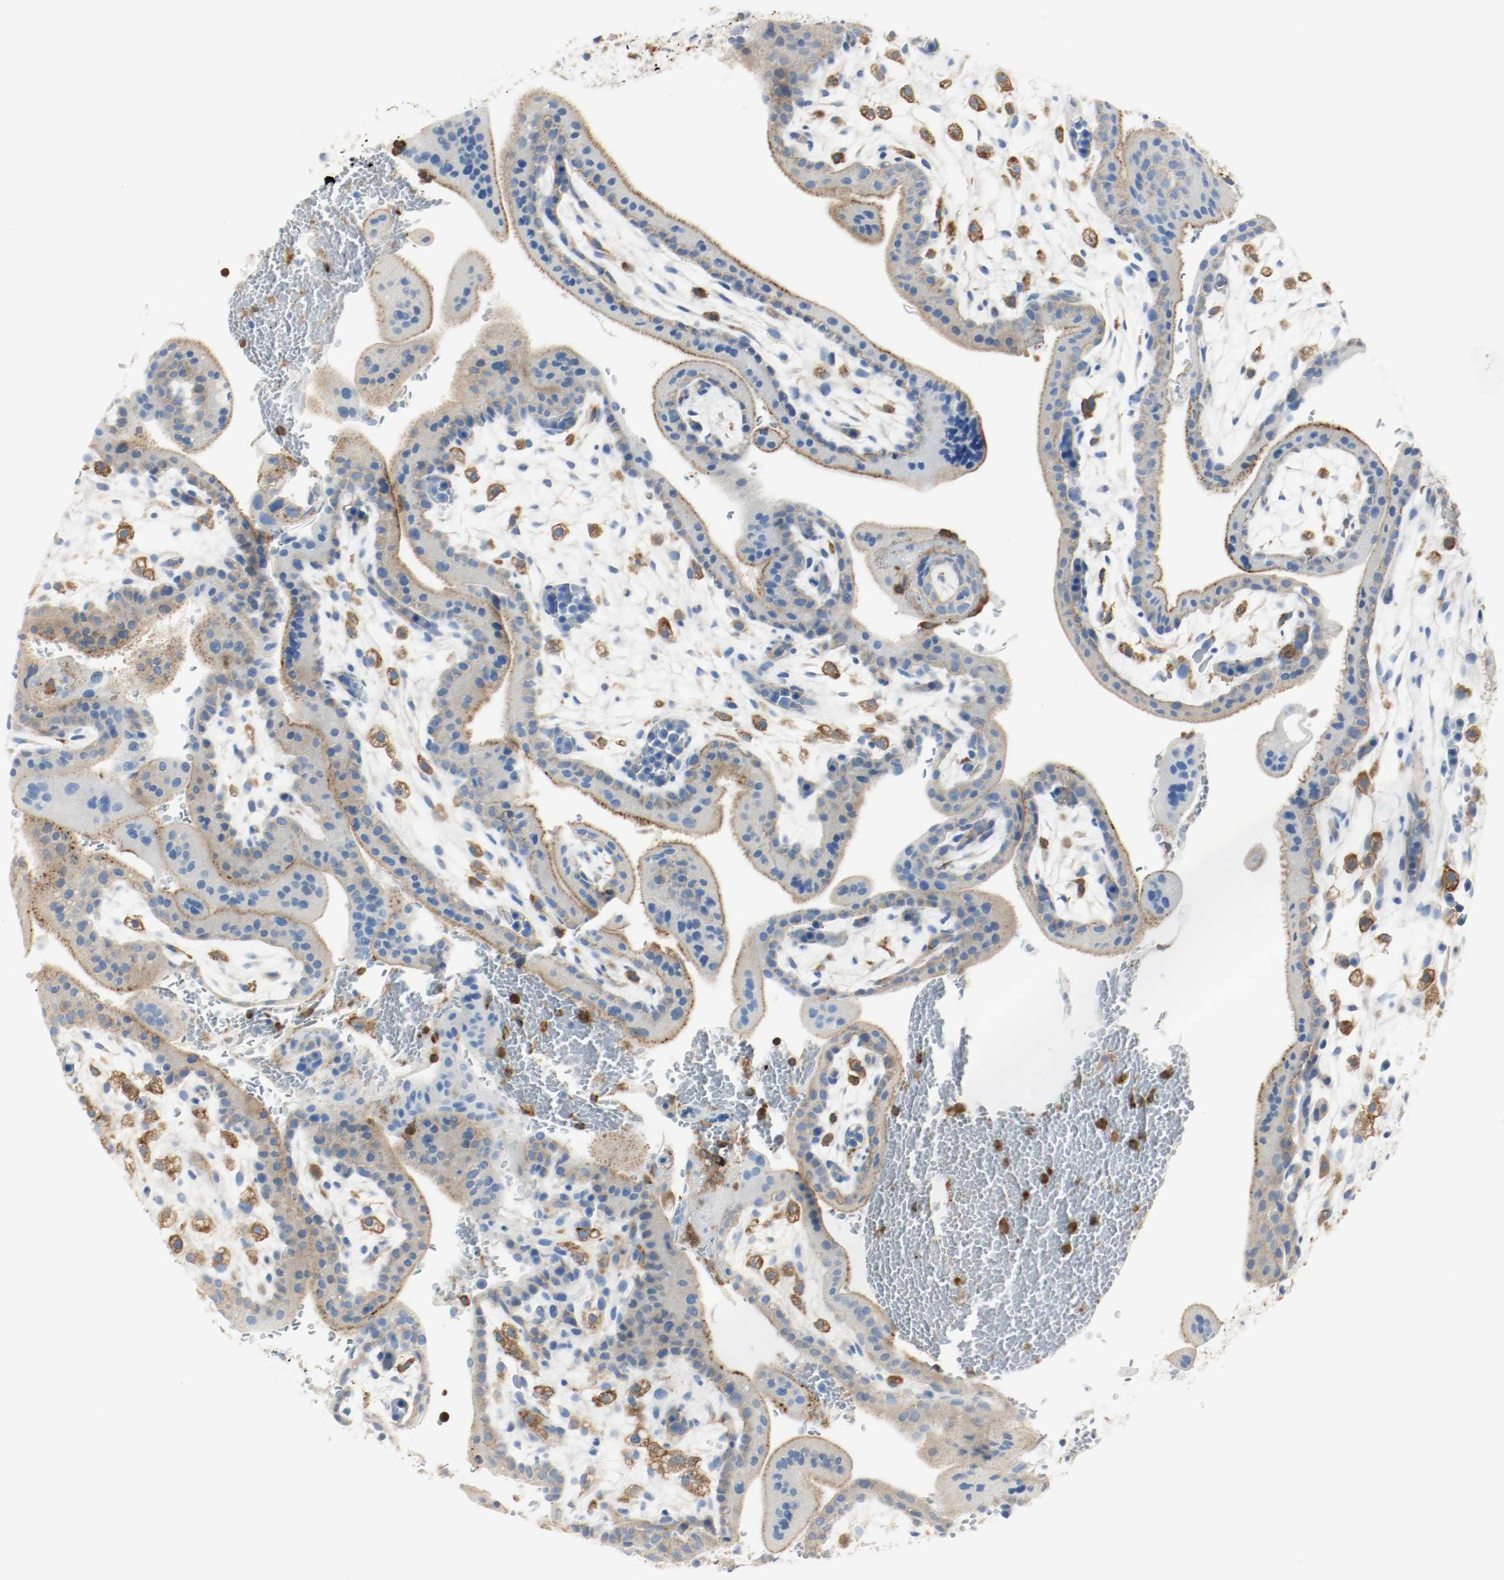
{"staining": {"intensity": "weak", "quantity": "25%-75%", "location": "cytoplasmic/membranous,nuclear"}, "tissue": "placenta", "cell_type": "Decidual cells", "image_type": "normal", "snomed": [{"axis": "morphology", "description": "Normal tissue, NOS"}, {"axis": "topography", "description": "Placenta"}], "caption": "Weak cytoplasmic/membranous,nuclear positivity is identified in about 25%-75% of decidual cells in unremarkable placenta.", "gene": "ARPC1B", "patient": {"sex": "female", "age": 35}}